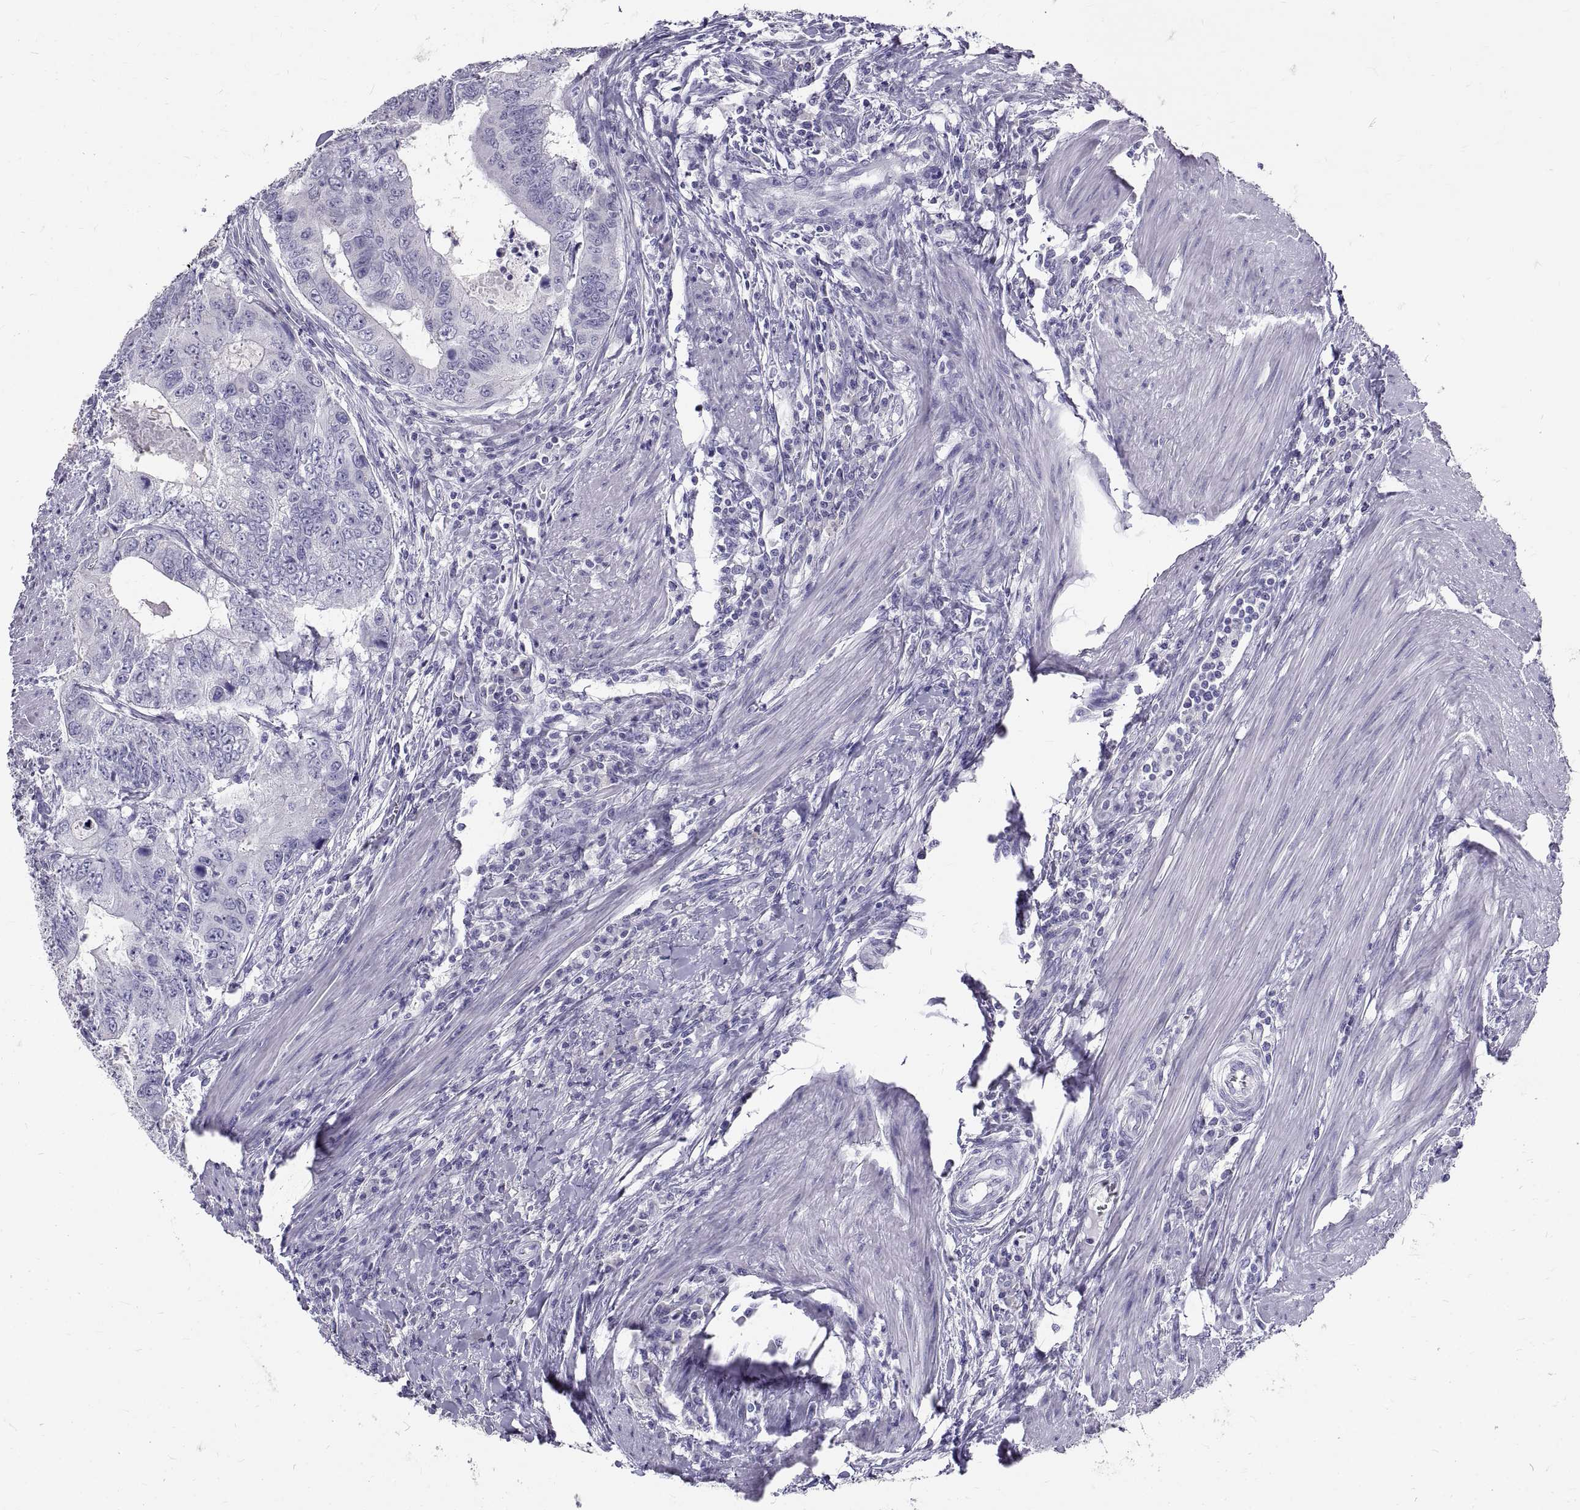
{"staining": {"intensity": "negative", "quantity": "none", "location": "none"}, "tissue": "colorectal cancer", "cell_type": "Tumor cells", "image_type": "cancer", "snomed": [{"axis": "morphology", "description": "Adenocarcinoma, NOS"}, {"axis": "topography", "description": "Colon"}], "caption": "Immunohistochemical staining of human colorectal adenocarcinoma reveals no significant positivity in tumor cells. The staining is performed using DAB (3,3'-diaminobenzidine) brown chromogen with nuclei counter-stained in using hematoxylin.", "gene": "GNG12", "patient": {"sex": "male", "age": 53}}